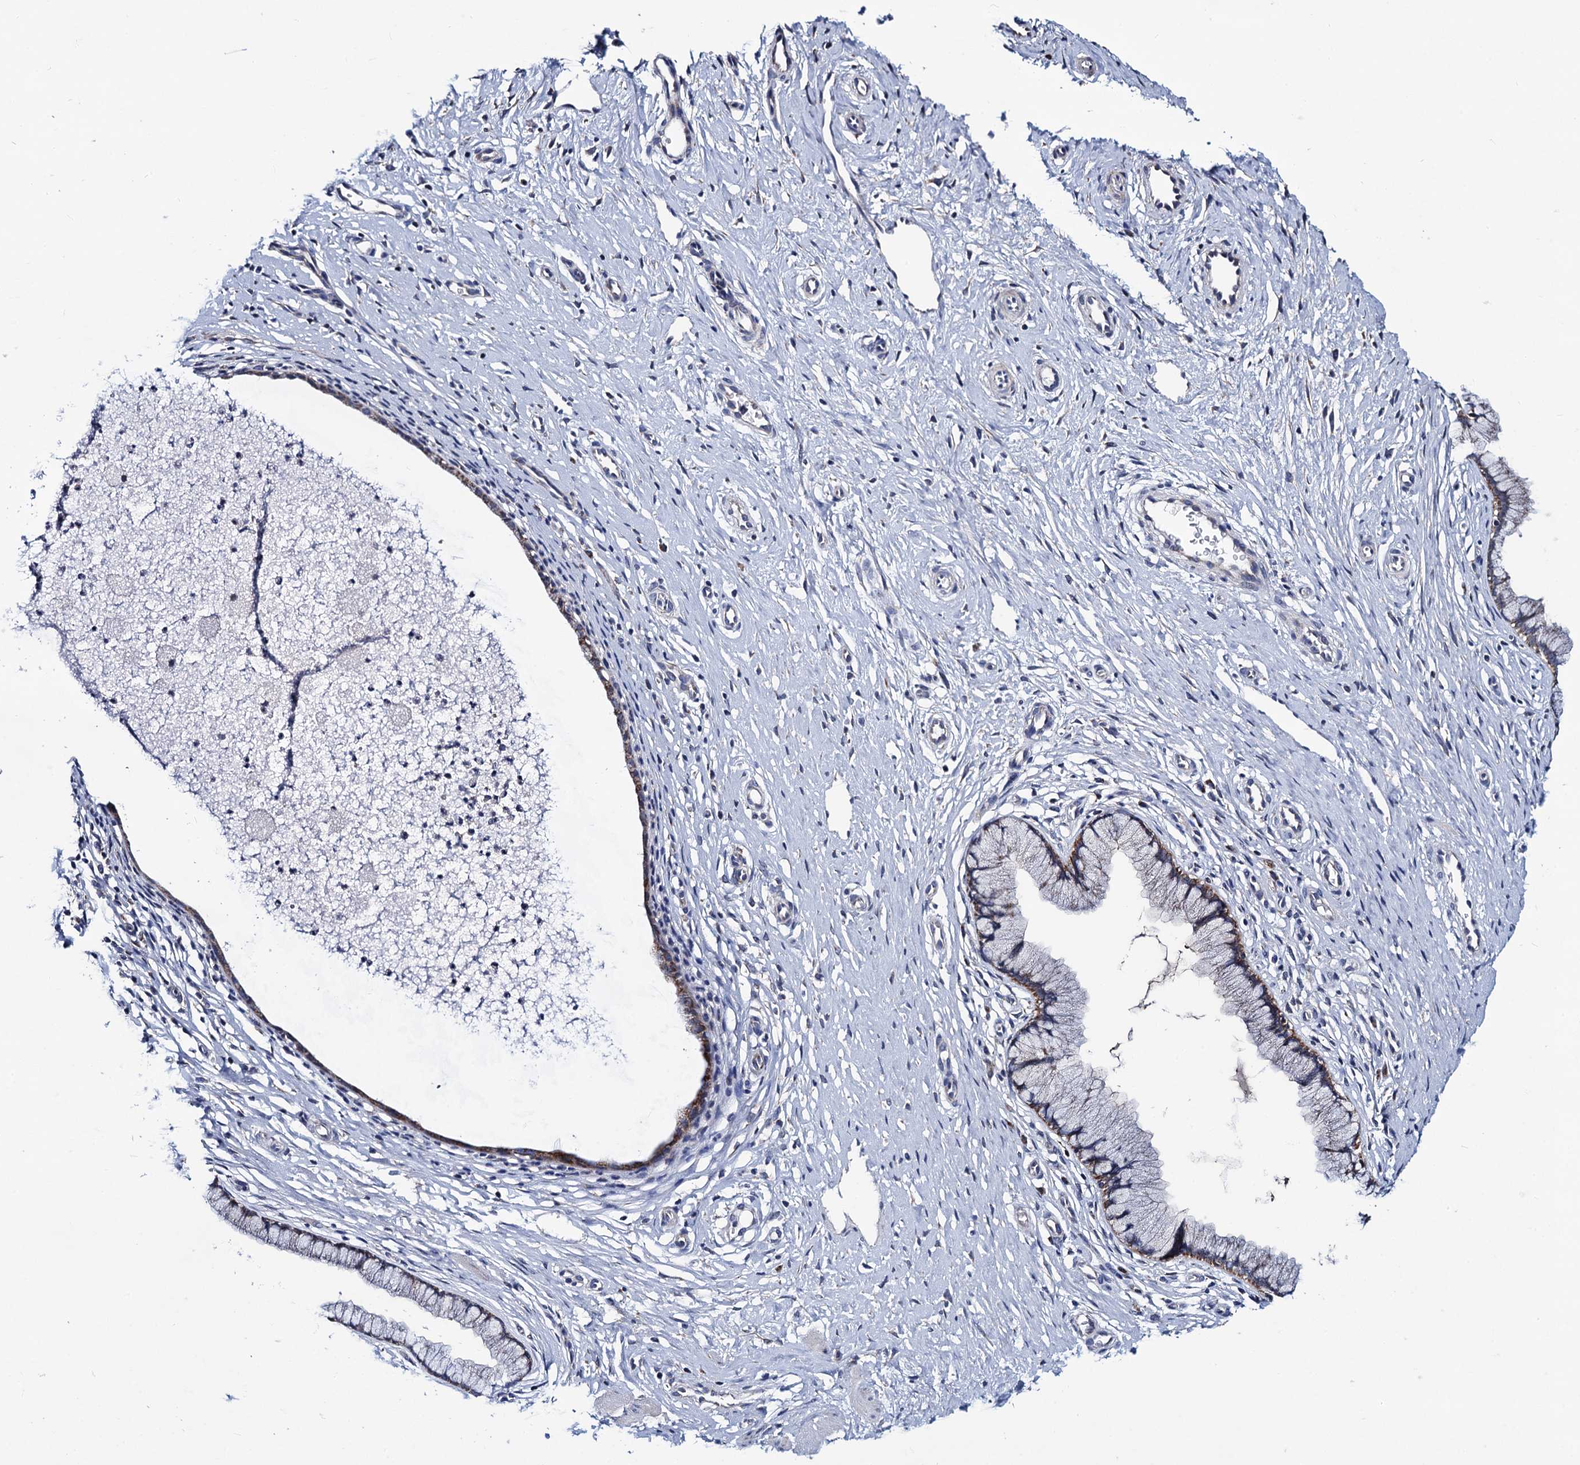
{"staining": {"intensity": "moderate", "quantity": "<25%", "location": "cytoplasmic/membranous"}, "tissue": "cervix", "cell_type": "Glandular cells", "image_type": "normal", "snomed": [{"axis": "morphology", "description": "Normal tissue, NOS"}, {"axis": "topography", "description": "Cervix"}], "caption": "Cervix stained for a protein shows moderate cytoplasmic/membranous positivity in glandular cells.", "gene": "PTCD3", "patient": {"sex": "female", "age": 36}}